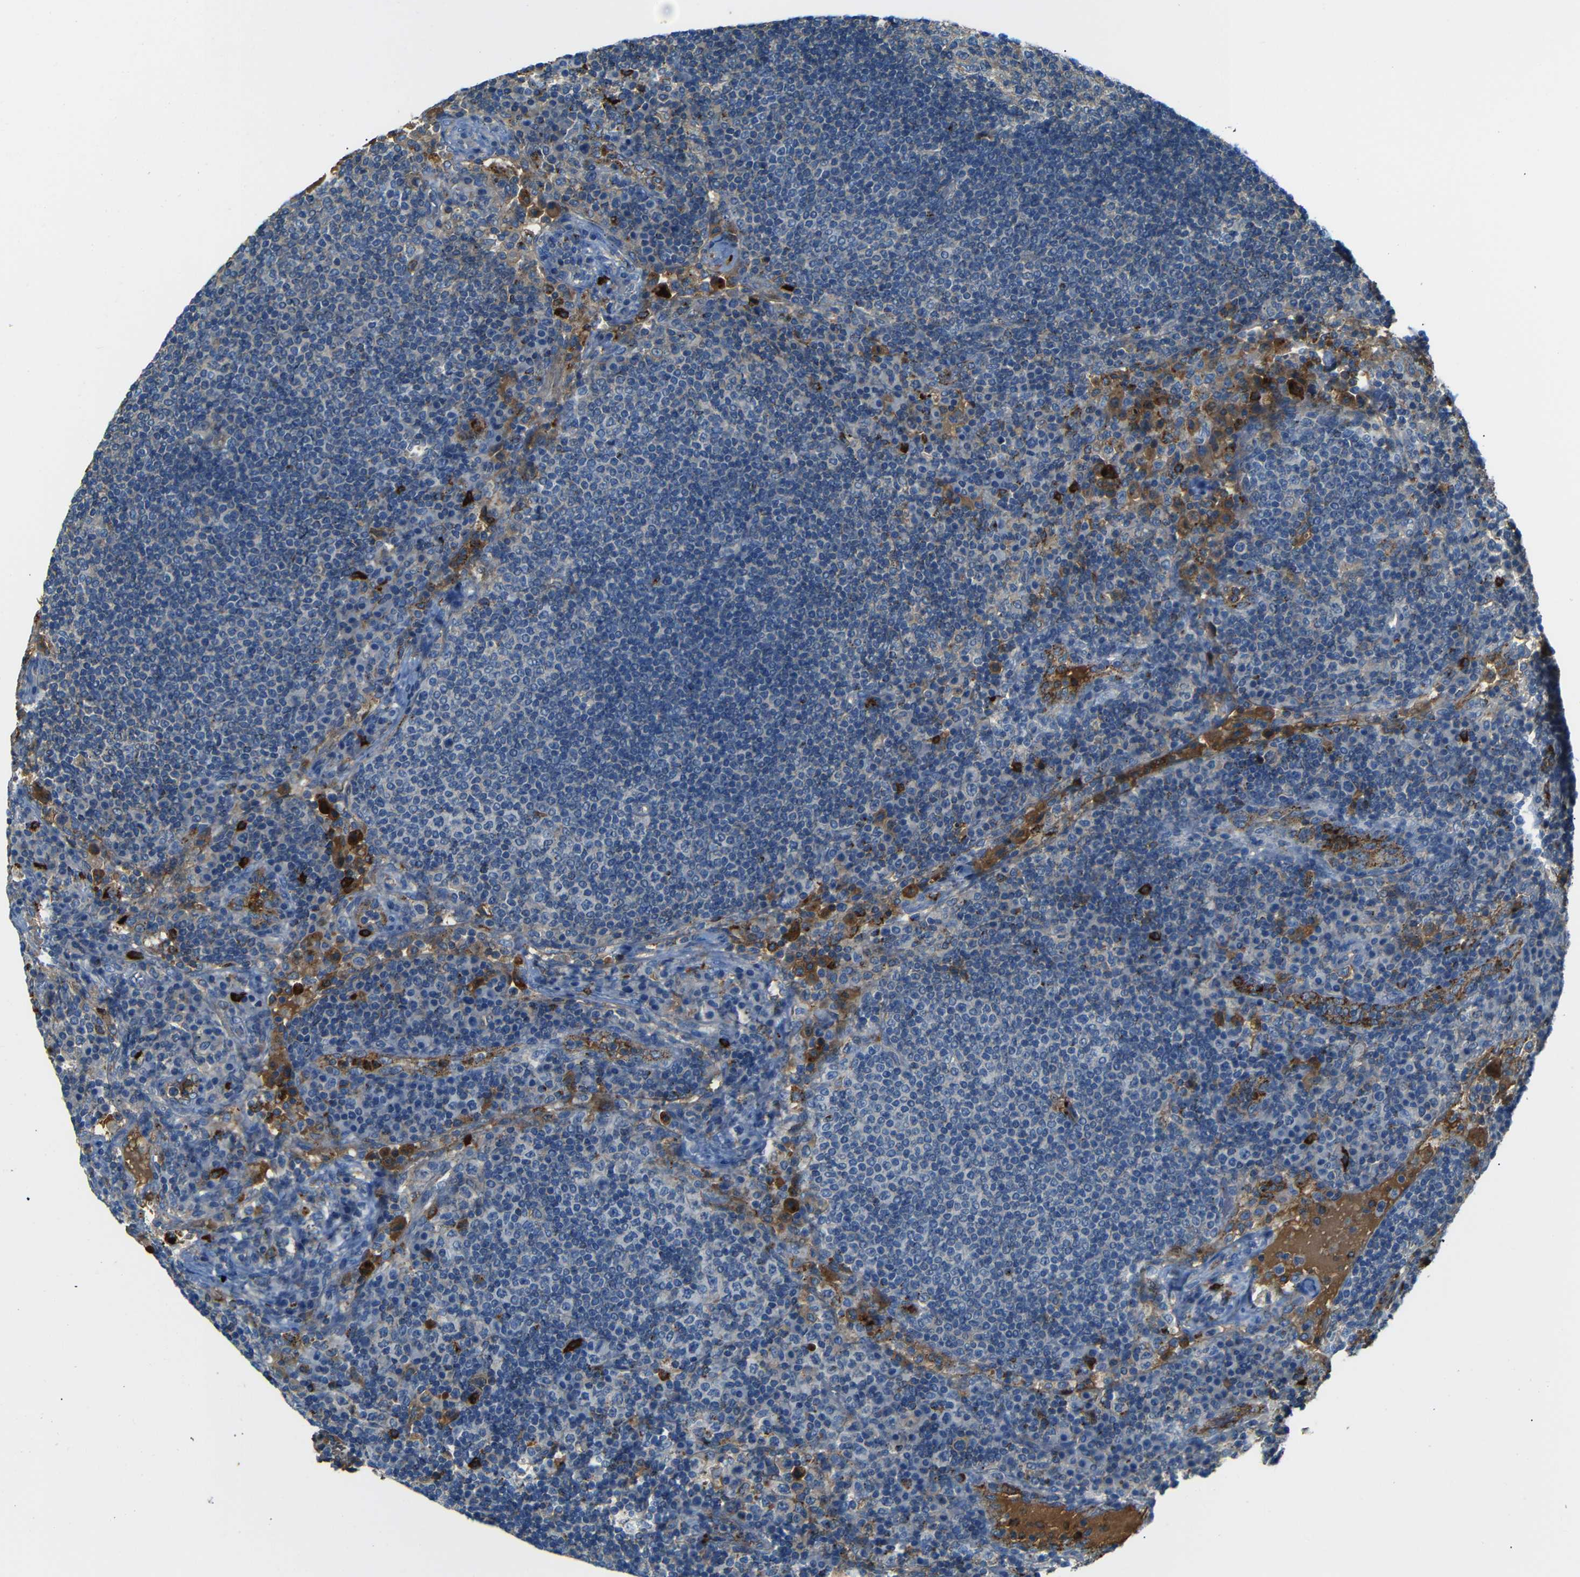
{"staining": {"intensity": "strong", "quantity": "<25%", "location": "cytoplasmic/membranous"}, "tissue": "lymph node", "cell_type": "Germinal center cells", "image_type": "normal", "snomed": [{"axis": "morphology", "description": "Normal tissue, NOS"}, {"axis": "topography", "description": "Lymph node"}], "caption": "Strong cytoplasmic/membranous protein staining is present in about <25% of germinal center cells in lymph node.", "gene": "SERPINA1", "patient": {"sex": "female", "age": 53}}